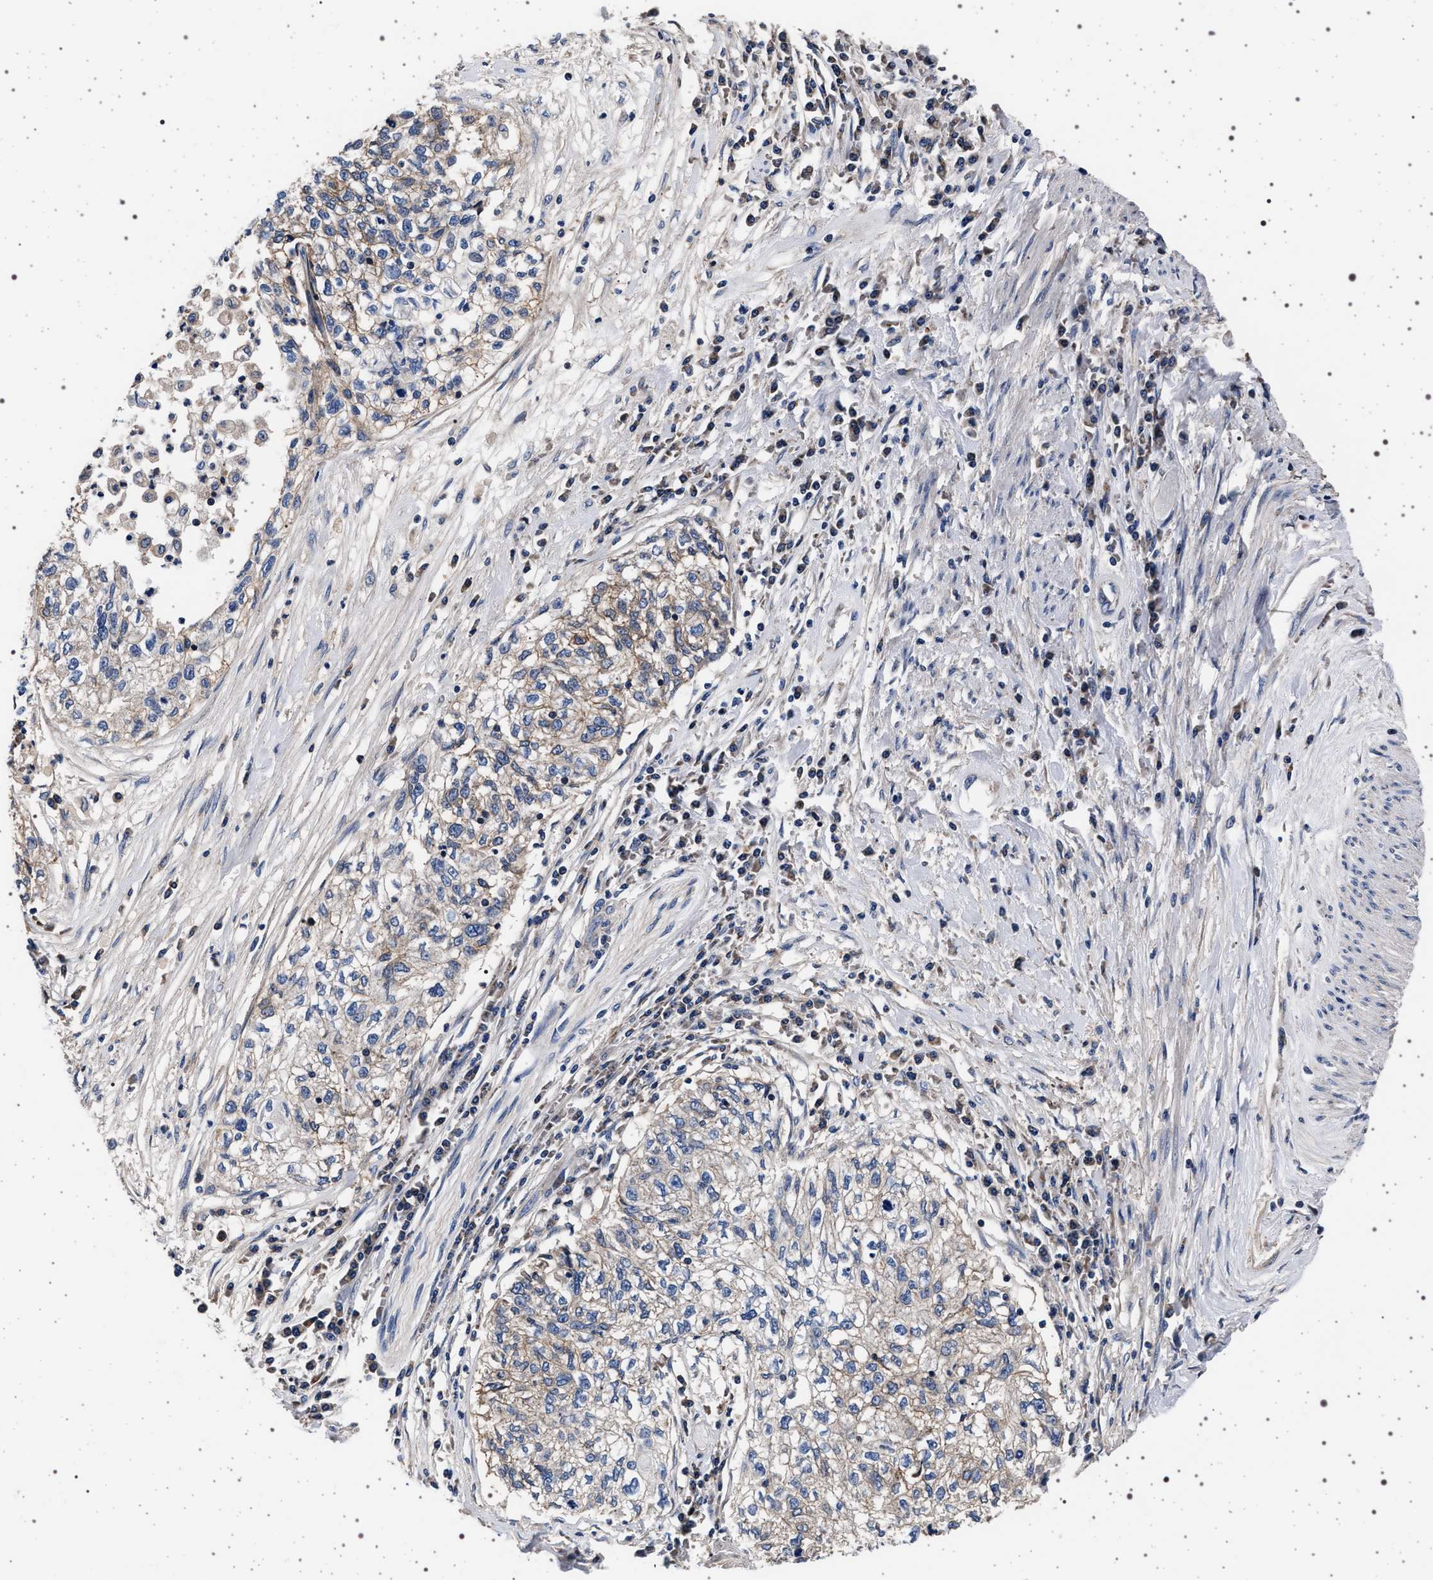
{"staining": {"intensity": "moderate", "quantity": "<25%", "location": "cytoplasmic/membranous"}, "tissue": "cervical cancer", "cell_type": "Tumor cells", "image_type": "cancer", "snomed": [{"axis": "morphology", "description": "Squamous cell carcinoma, NOS"}, {"axis": "topography", "description": "Cervix"}], "caption": "Human cervical cancer stained with a protein marker shows moderate staining in tumor cells.", "gene": "MAP3K2", "patient": {"sex": "female", "age": 57}}